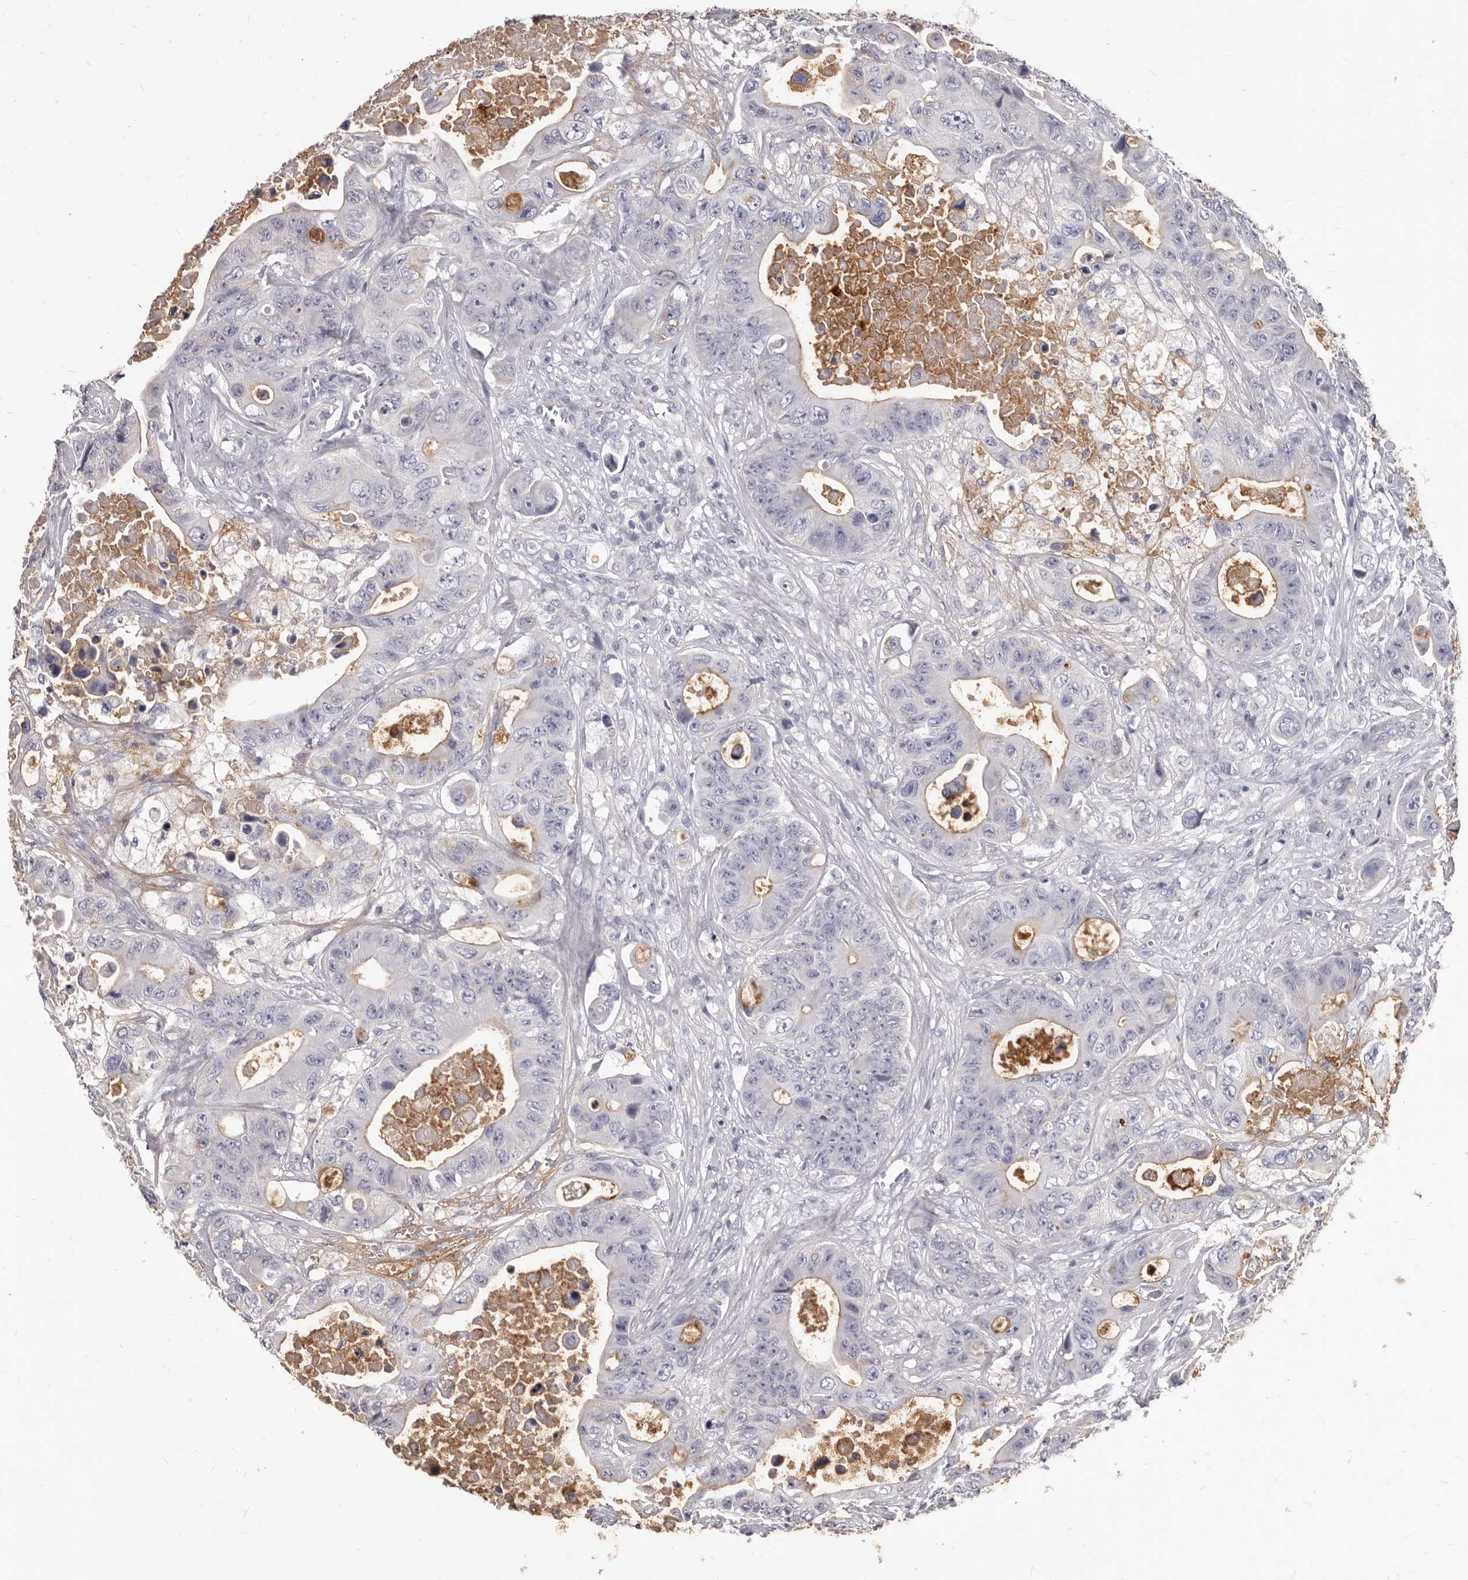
{"staining": {"intensity": "negative", "quantity": "none", "location": "none"}, "tissue": "colorectal cancer", "cell_type": "Tumor cells", "image_type": "cancer", "snomed": [{"axis": "morphology", "description": "Adenocarcinoma, NOS"}, {"axis": "topography", "description": "Colon"}], "caption": "The immunohistochemistry (IHC) histopathology image has no significant staining in tumor cells of colorectal cancer (adenocarcinoma) tissue.", "gene": "GPRC5C", "patient": {"sex": "female", "age": 46}}